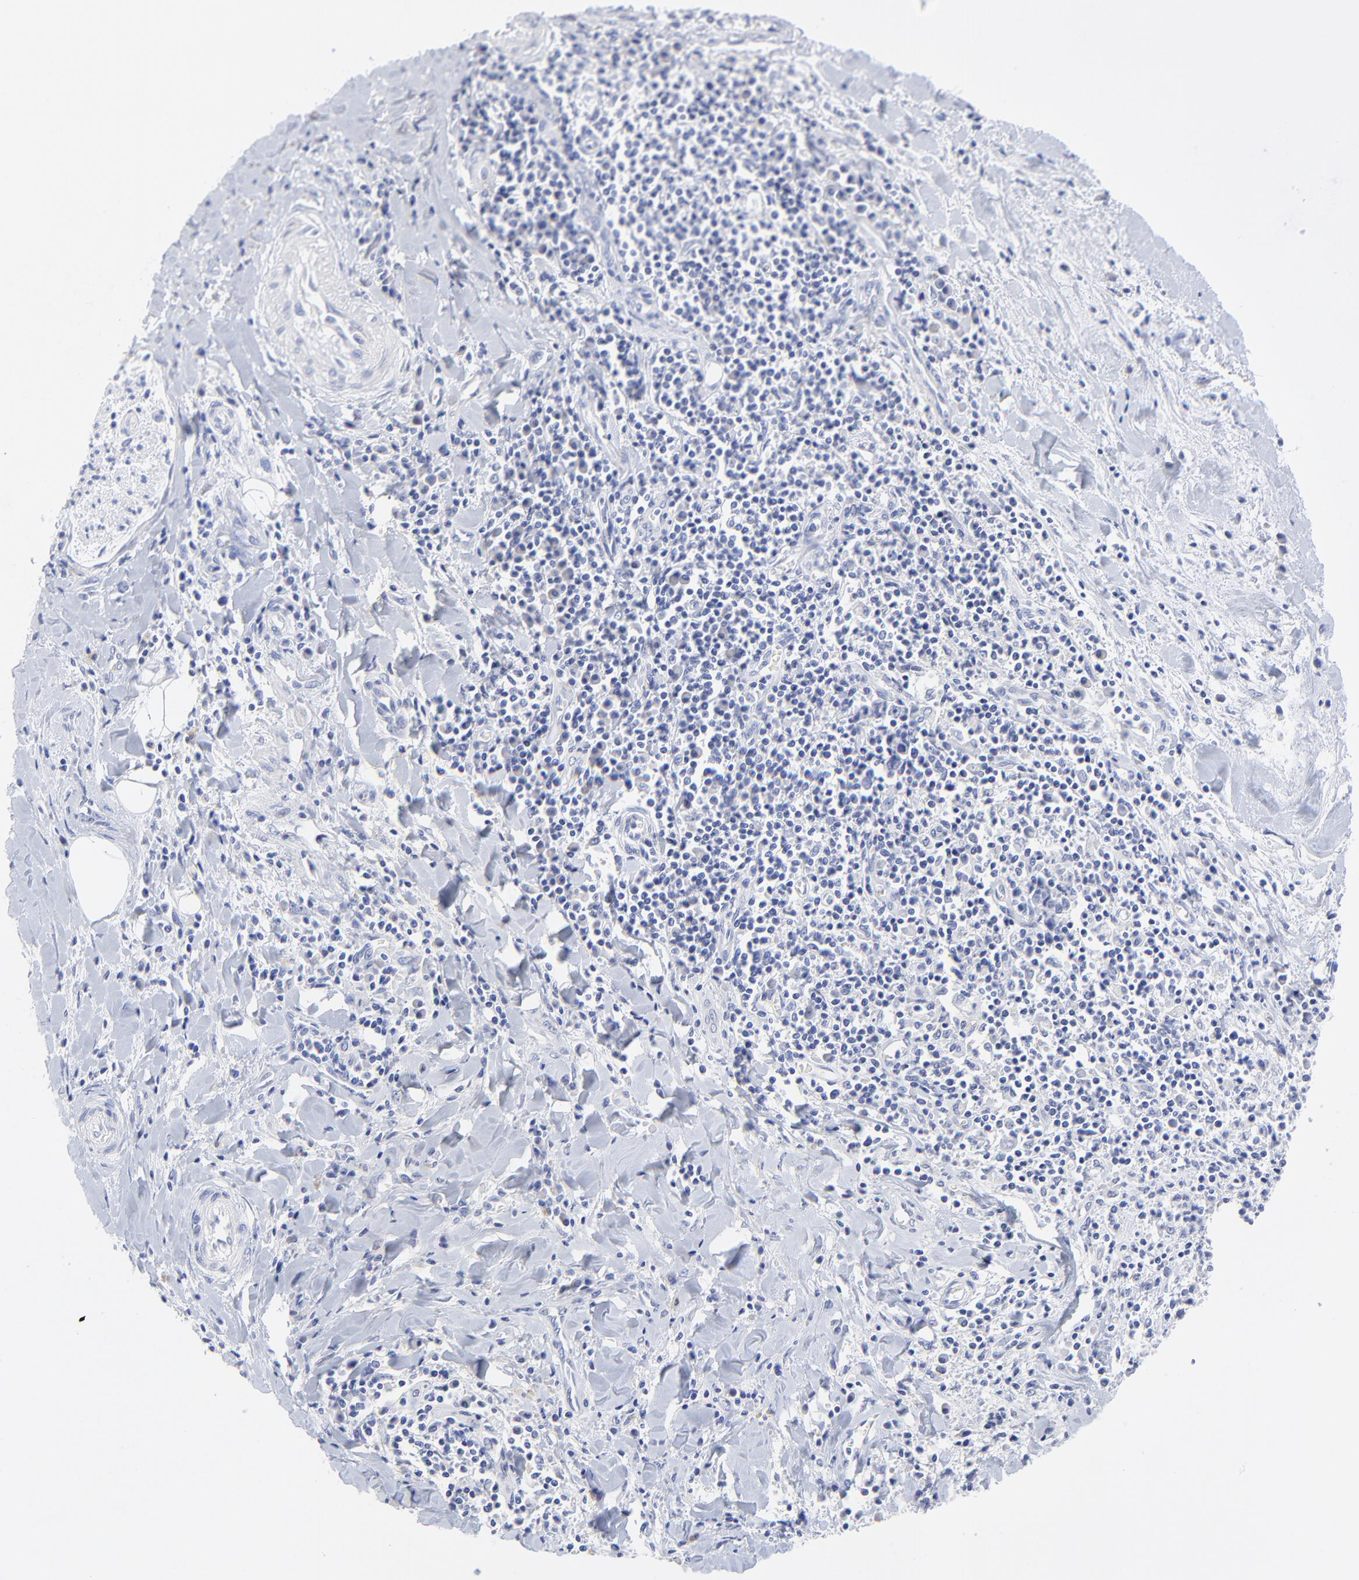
{"staining": {"intensity": "negative", "quantity": "none", "location": "none"}, "tissue": "liver cancer", "cell_type": "Tumor cells", "image_type": "cancer", "snomed": [{"axis": "morphology", "description": "Cholangiocarcinoma"}, {"axis": "topography", "description": "Liver"}], "caption": "Immunohistochemical staining of human liver cancer exhibits no significant expression in tumor cells.", "gene": "SULT4A1", "patient": {"sex": "male", "age": 57}}